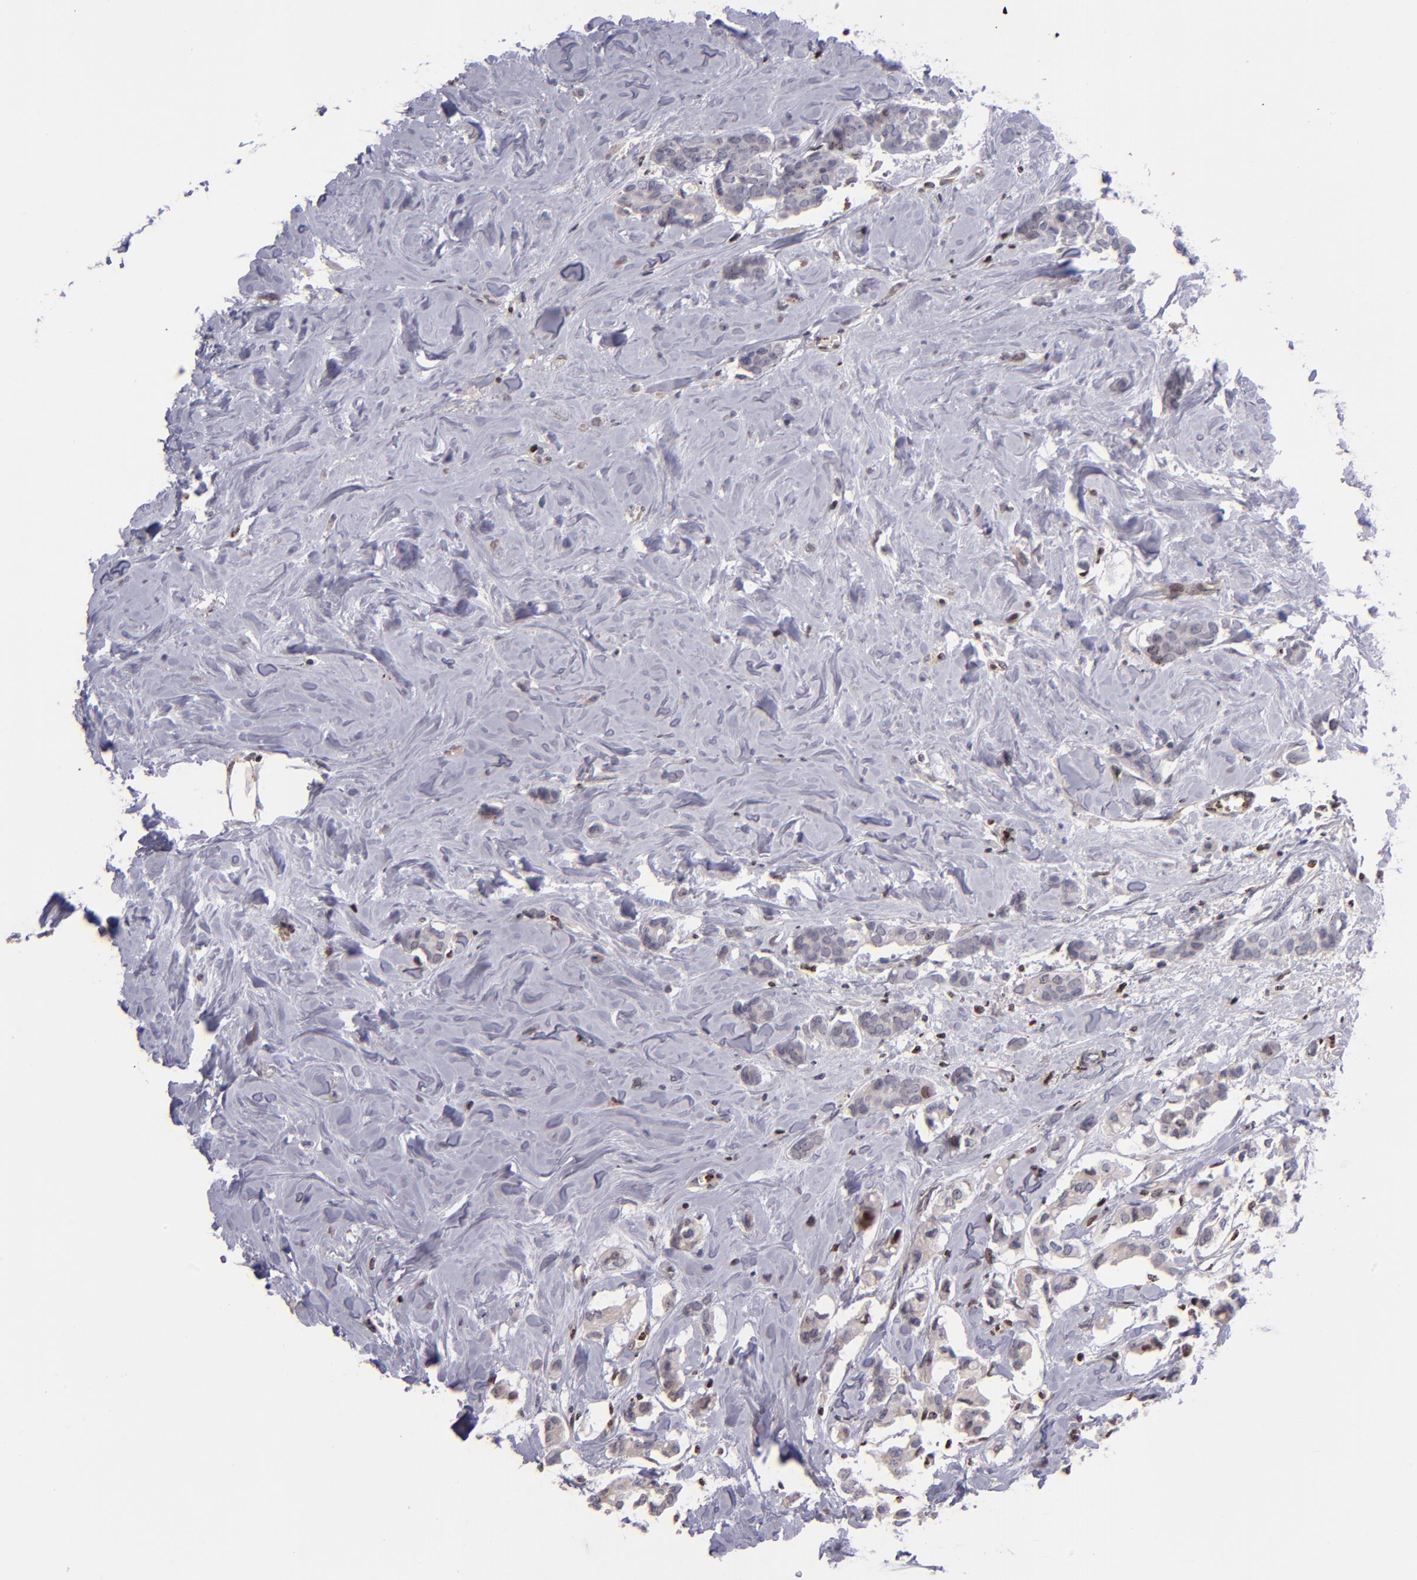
{"staining": {"intensity": "weak", "quantity": "25%-75%", "location": "nuclear"}, "tissue": "breast cancer", "cell_type": "Tumor cells", "image_type": "cancer", "snomed": [{"axis": "morphology", "description": "Duct carcinoma"}, {"axis": "topography", "description": "Breast"}], "caption": "About 25%-75% of tumor cells in breast intraductal carcinoma reveal weak nuclear protein staining as visualized by brown immunohistochemical staining.", "gene": "CDKL5", "patient": {"sex": "female", "age": 84}}